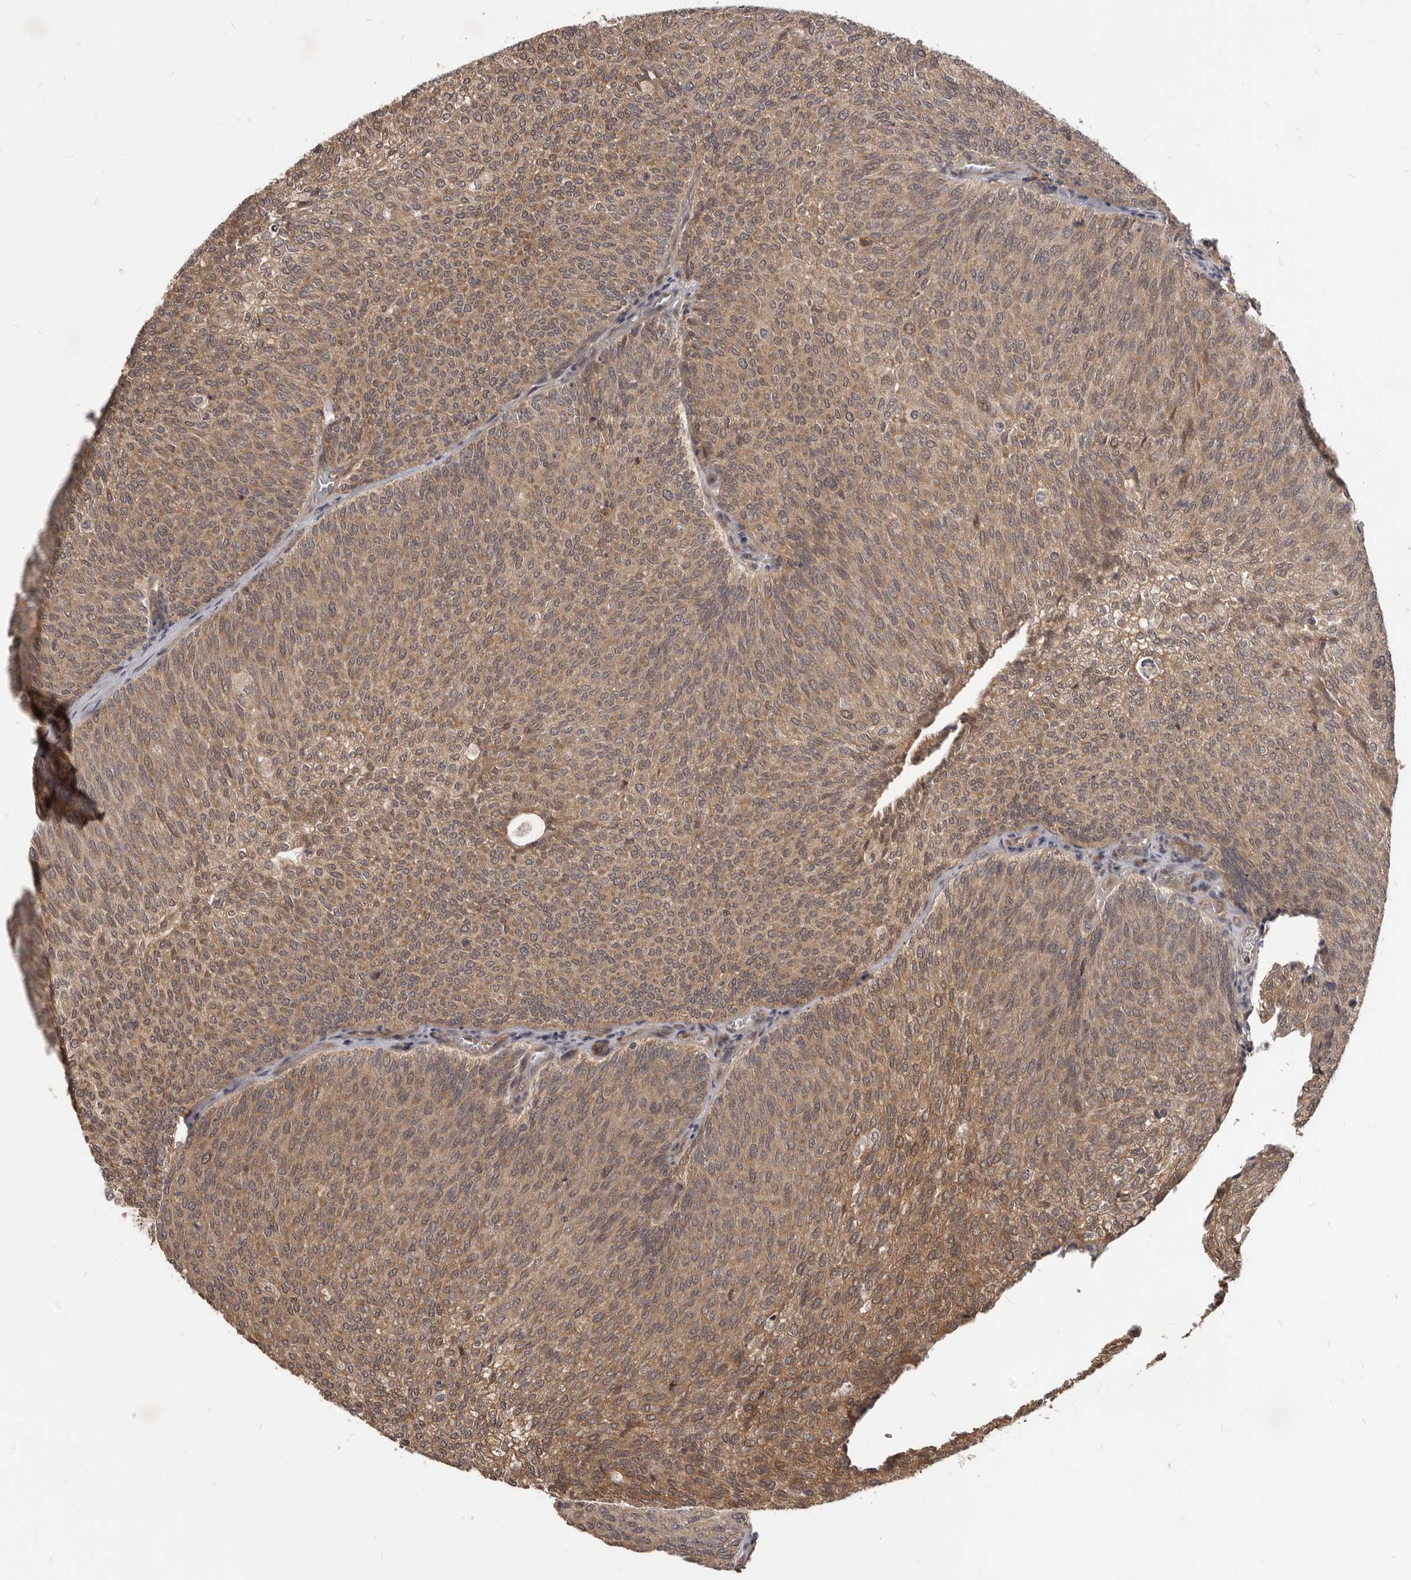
{"staining": {"intensity": "moderate", "quantity": ">75%", "location": "cytoplasmic/membranous"}, "tissue": "urothelial cancer", "cell_type": "Tumor cells", "image_type": "cancer", "snomed": [{"axis": "morphology", "description": "Urothelial carcinoma, Low grade"}, {"axis": "topography", "description": "Urinary bladder"}], "caption": "Human urothelial carcinoma (low-grade) stained for a protein (brown) demonstrates moderate cytoplasmic/membranous positive expression in approximately >75% of tumor cells.", "gene": "GABPB2", "patient": {"sex": "female", "age": 79}}